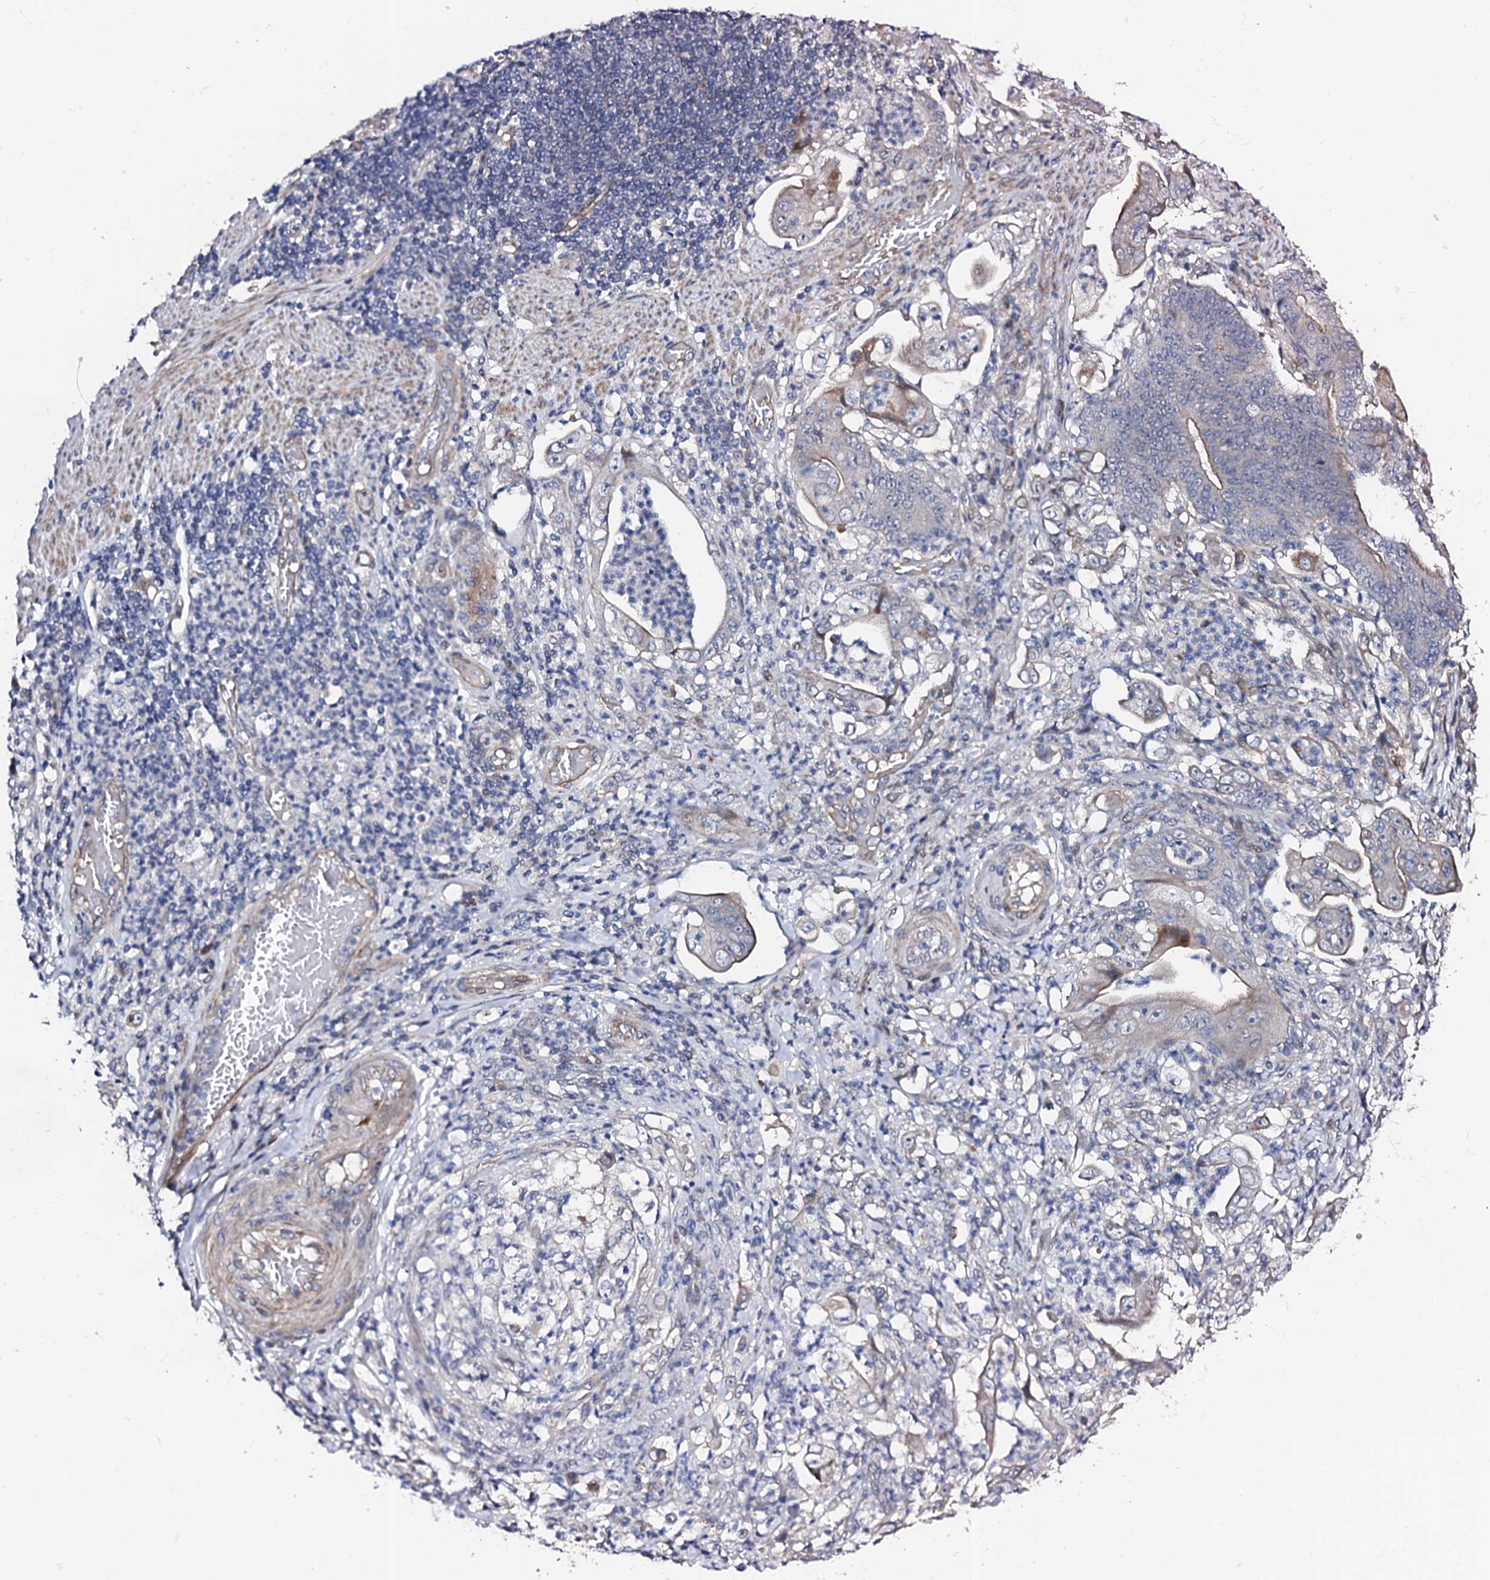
{"staining": {"intensity": "moderate", "quantity": "<25%", "location": "cytoplasmic/membranous"}, "tissue": "stomach cancer", "cell_type": "Tumor cells", "image_type": "cancer", "snomed": [{"axis": "morphology", "description": "Adenocarcinoma, NOS"}, {"axis": "topography", "description": "Stomach"}], "caption": "There is low levels of moderate cytoplasmic/membranous positivity in tumor cells of adenocarcinoma (stomach), as demonstrated by immunohistochemical staining (brown color).", "gene": "CIAO2A", "patient": {"sex": "female", "age": 73}}